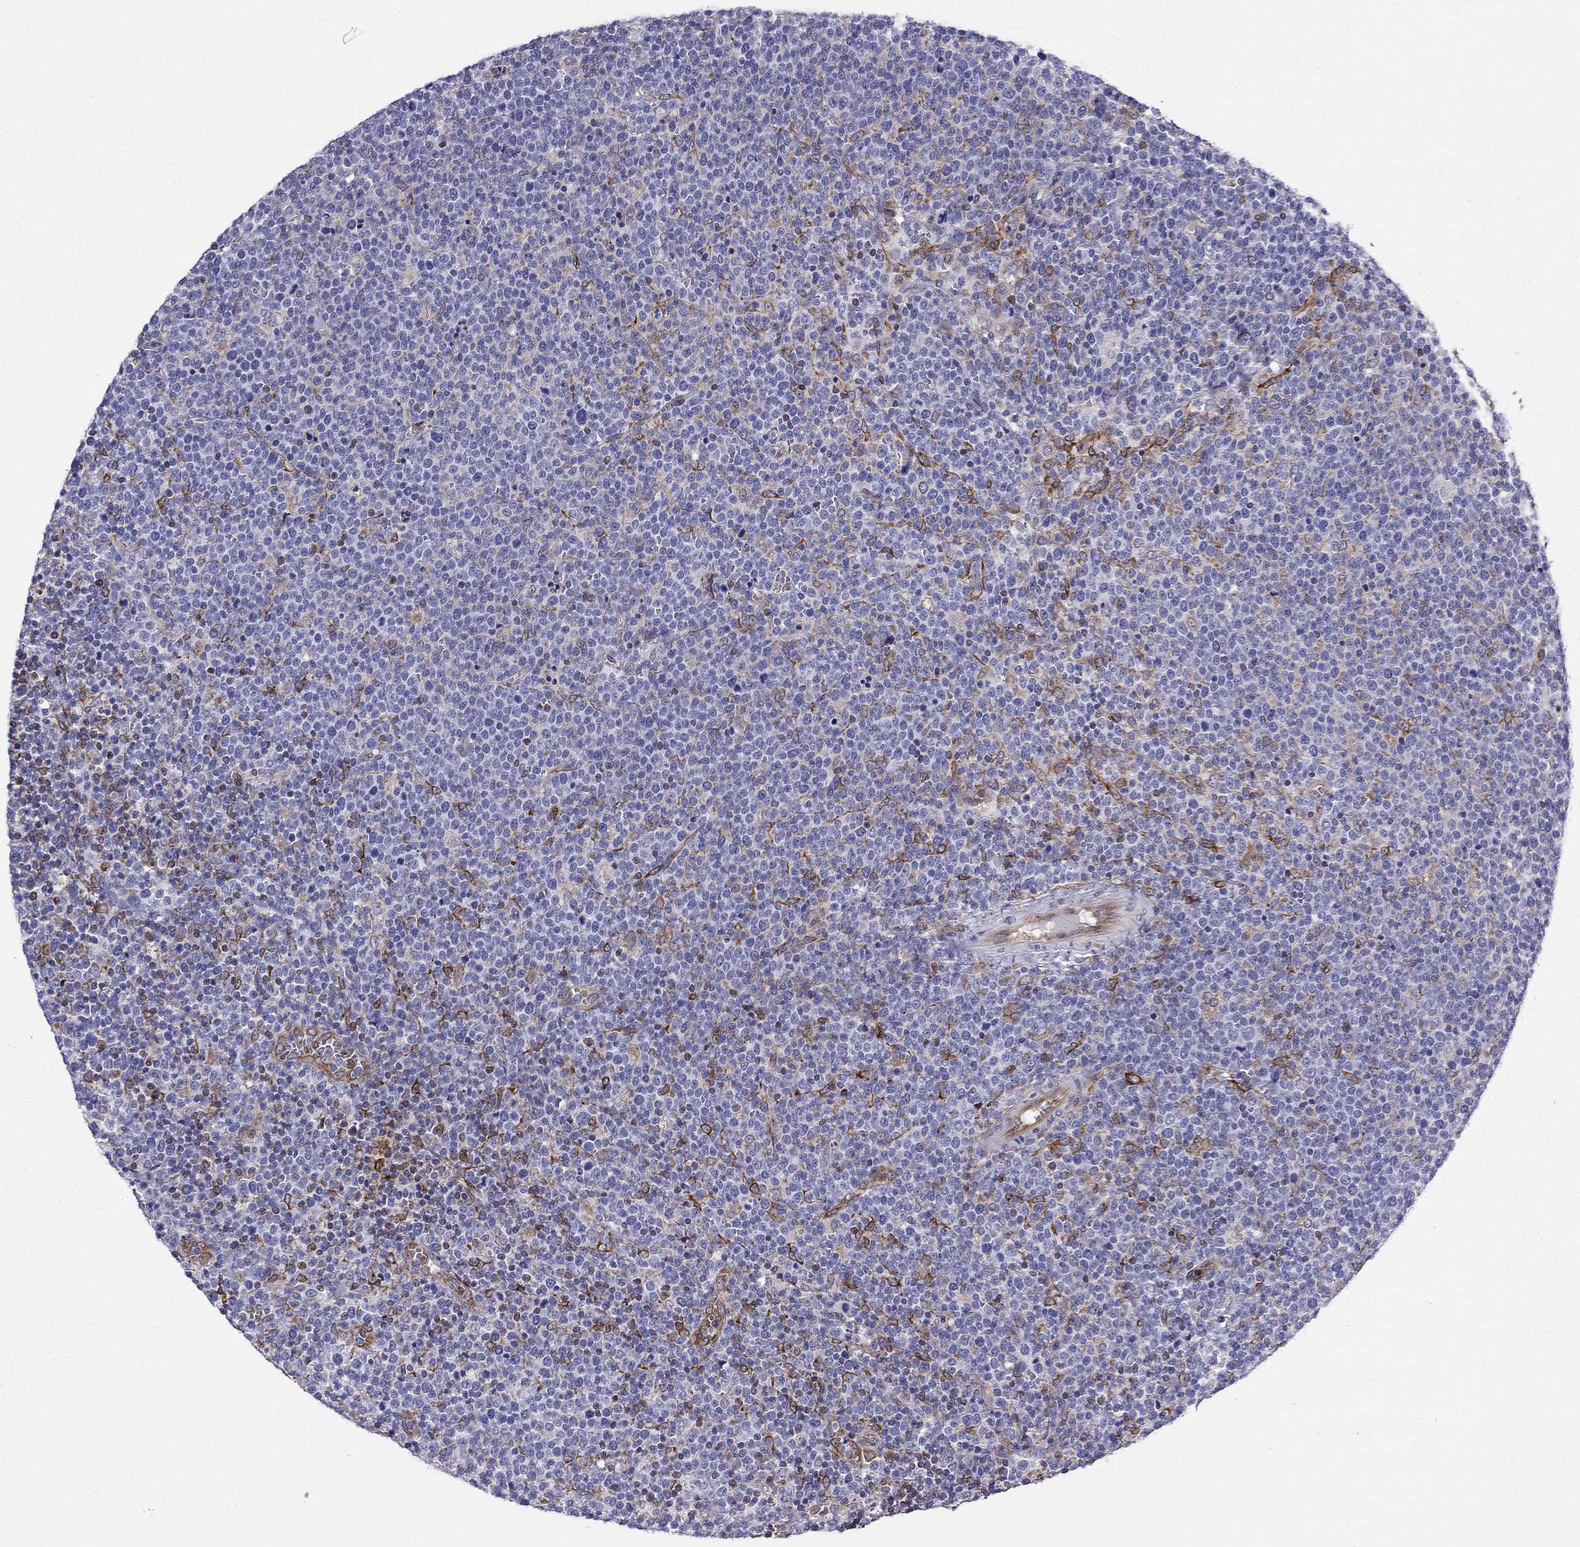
{"staining": {"intensity": "negative", "quantity": "none", "location": "none"}, "tissue": "lymphoma", "cell_type": "Tumor cells", "image_type": "cancer", "snomed": [{"axis": "morphology", "description": "Malignant lymphoma, non-Hodgkin's type, High grade"}, {"axis": "topography", "description": "Lymph node"}], "caption": "A photomicrograph of malignant lymphoma, non-Hodgkin's type (high-grade) stained for a protein exhibits no brown staining in tumor cells. (DAB (3,3'-diaminobenzidine) immunohistochemistry visualized using brightfield microscopy, high magnification).", "gene": "GNAL", "patient": {"sex": "male", "age": 61}}